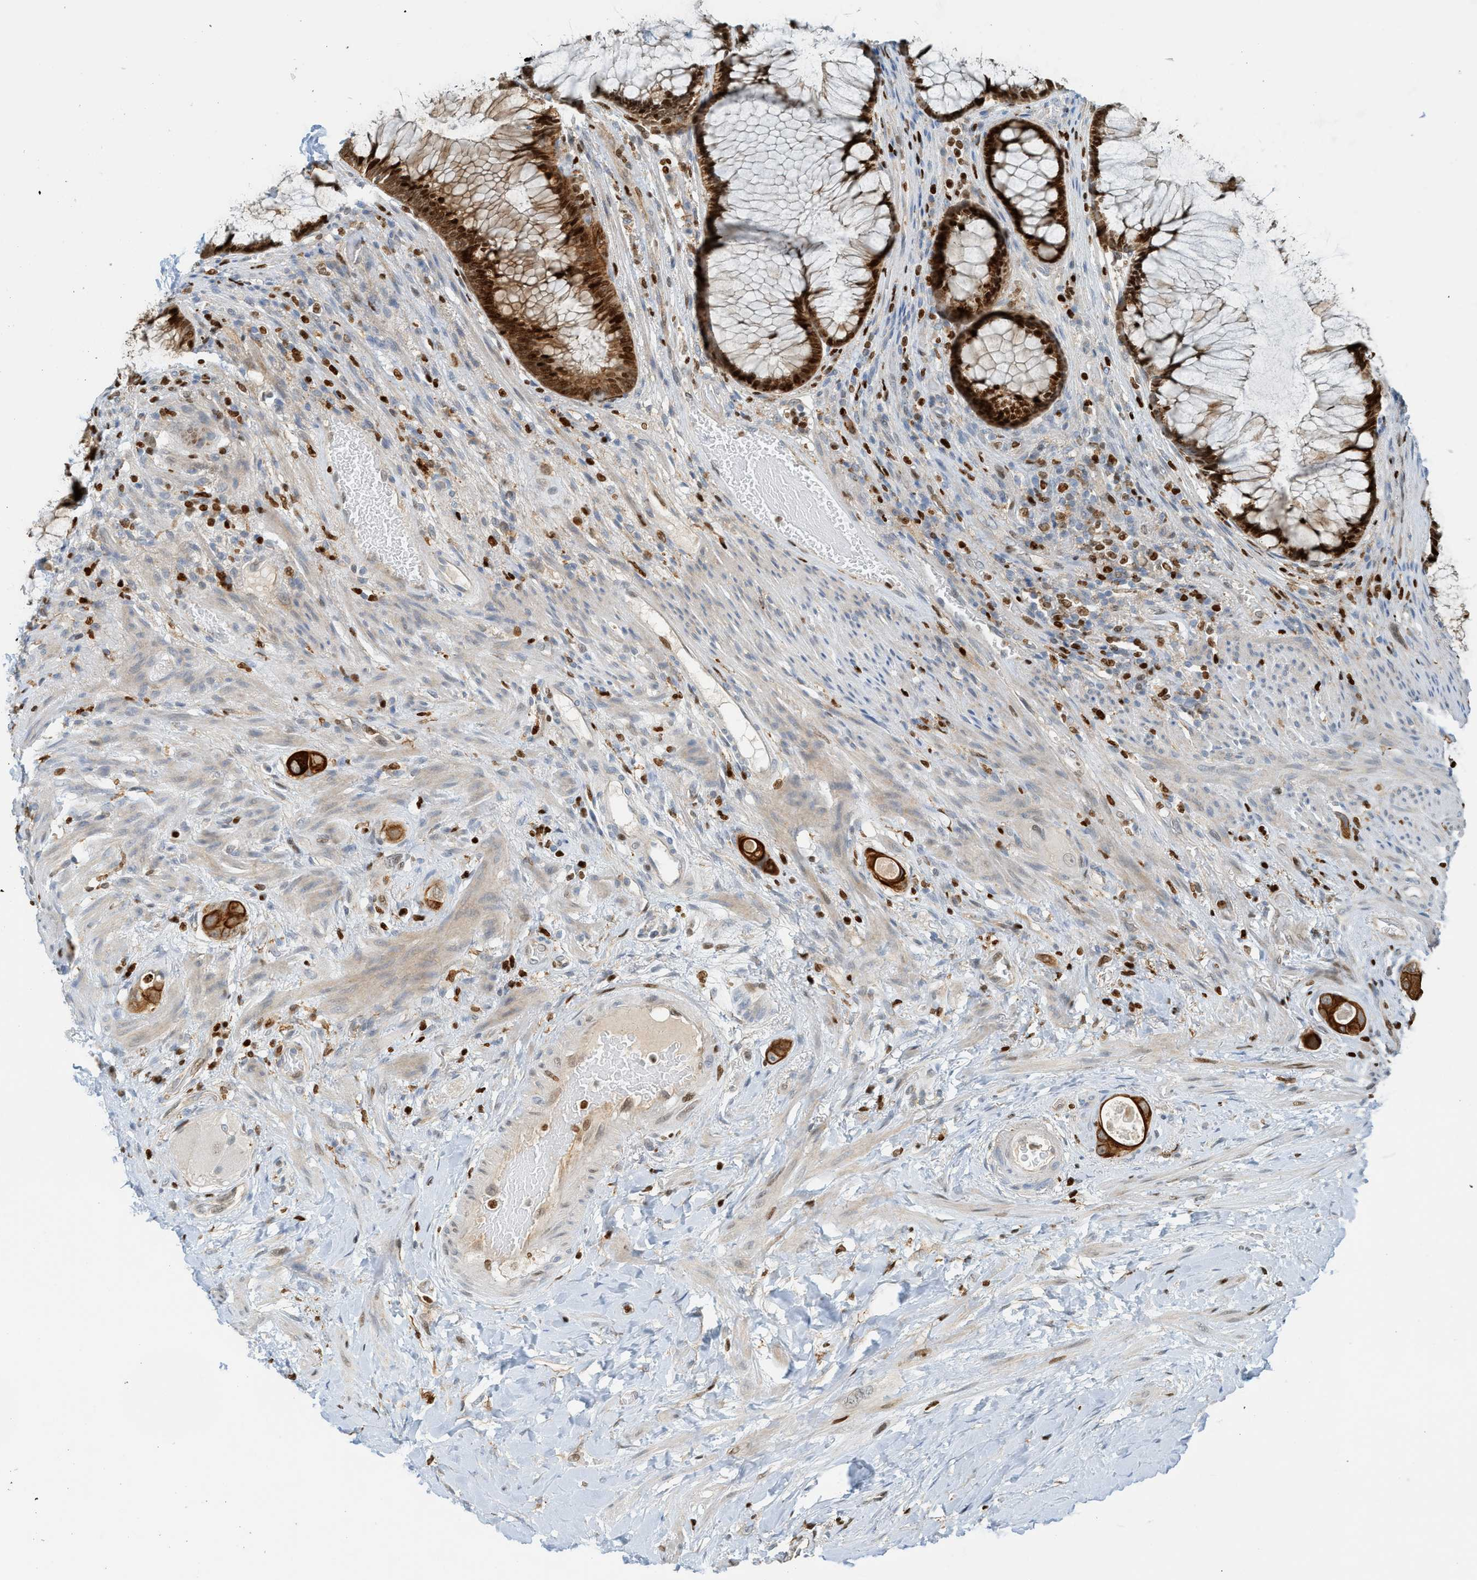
{"staining": {"intensity": "strong", "quantity": ">75%", "location": "cytoplasmic/membranous,nuclear"}, "tissue": "colorectal cancer", "cell_type": "Tumor cells", "image_type": "cancer", "snomed": [{"axis": "morphology", "description": "Adenocarcinoma, NOS"}, {"axis": "topography", "description": "Rectum"}], "caption": "This histopathology image reveals immunohistochemistry (IHC) staining of human colorectal adenocarcinoma, with high strong cytoplasmic/membranous and nuclear expression in about >75% of tumor cells.", "gene": "SH3D19", "patient": {"sex": "male", "age": 51}}